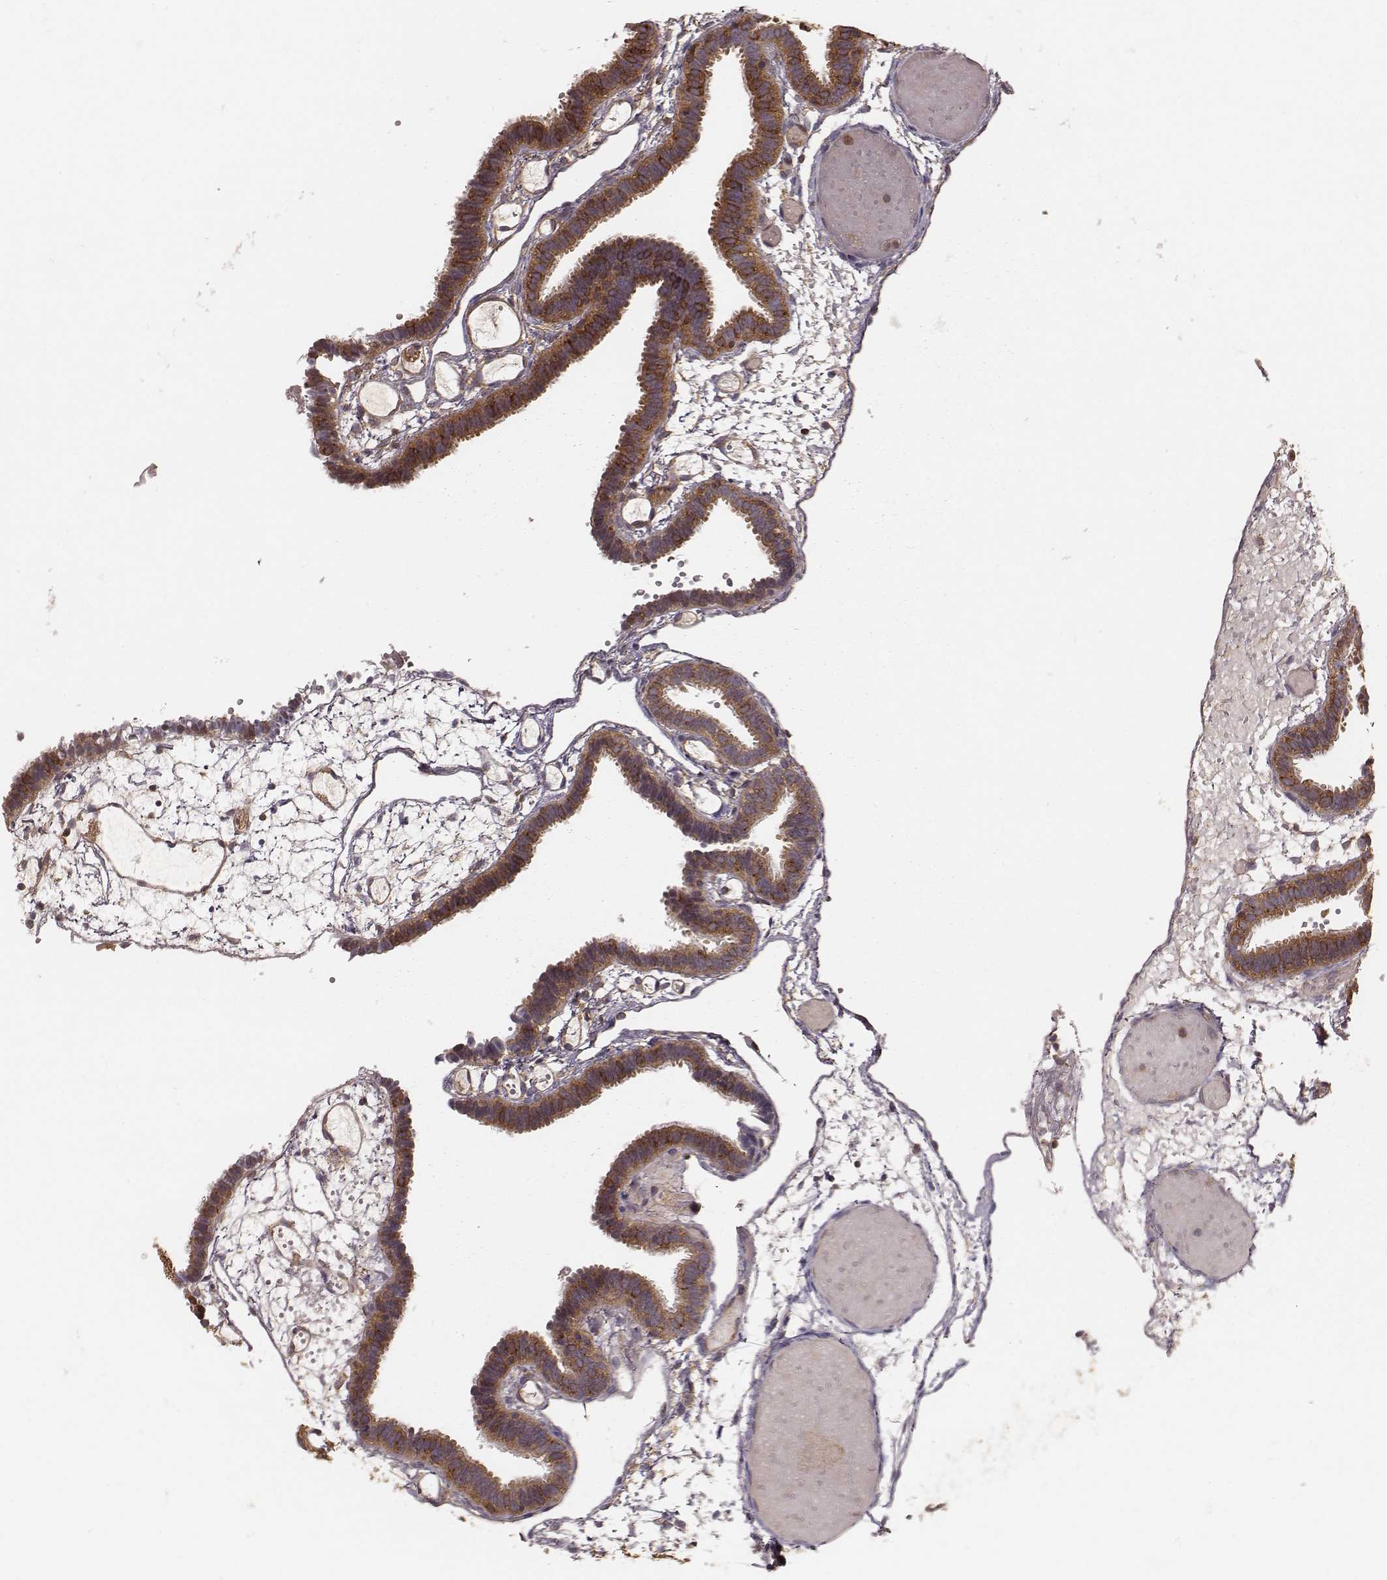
{"staining": {"intensity": "strong", "quantity": ">75%", "location": "cytoplasmic/membranous"}, "tissue": "fallopian tube", "cell_type": "Glandular cells", "image_type": "normal", "snomed": [{"axis": "morphology", "description": "Normal tissue, NOS"}, {"axis": "topography", "description": "Fallopian tube"}], "caption": "A high amount of strong cytoplasmic/membranous positivity is present in approximately >75% of glandular cells in normal fallopian tube.", "gene": "CARS1", "patient": {"sex": "female", "age": 37}}